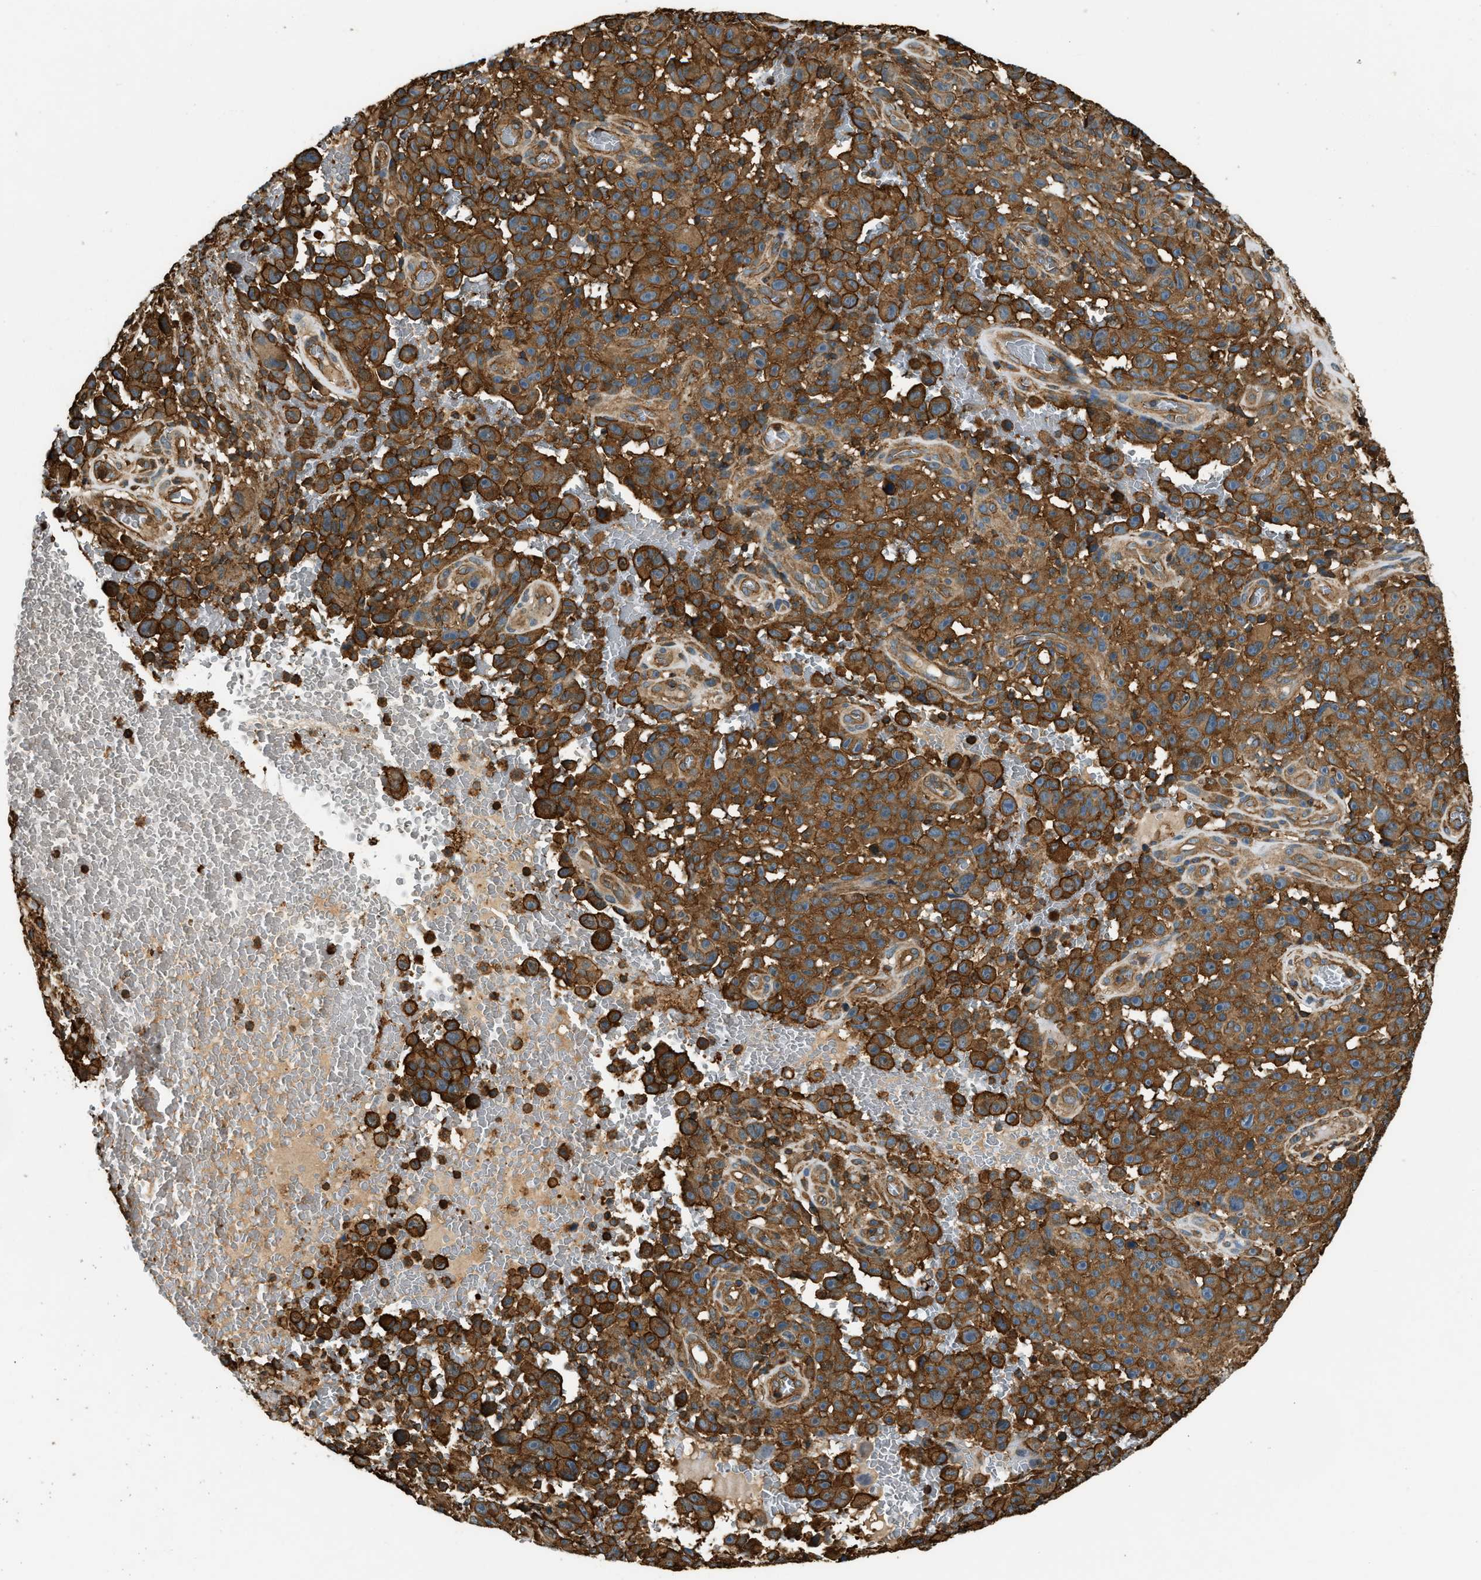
{"staining": {"intensity": "strong", "quantity": ">75%", "location": "cytoplasmic/membranous"}, "tissue": "melanoma", "cell_type": "Tumor cells", "image_type": "cancer", "snomed": [{"axis": "morphology", "description": "Malignant melanoma, NOS"}, {"axis": "topography", "description": "Skin"}], "caption": "This photomicrograph demonstrates melanoma stained with immunohistochemistry (IHC) to label a protein in brown. The cytoplasmic/membranous of tumor cells show strong positivity for the protein. Nuclei are counter-stained blue.", "gene": "YARS1", "patient": {"sex": "female", "age": 82}}